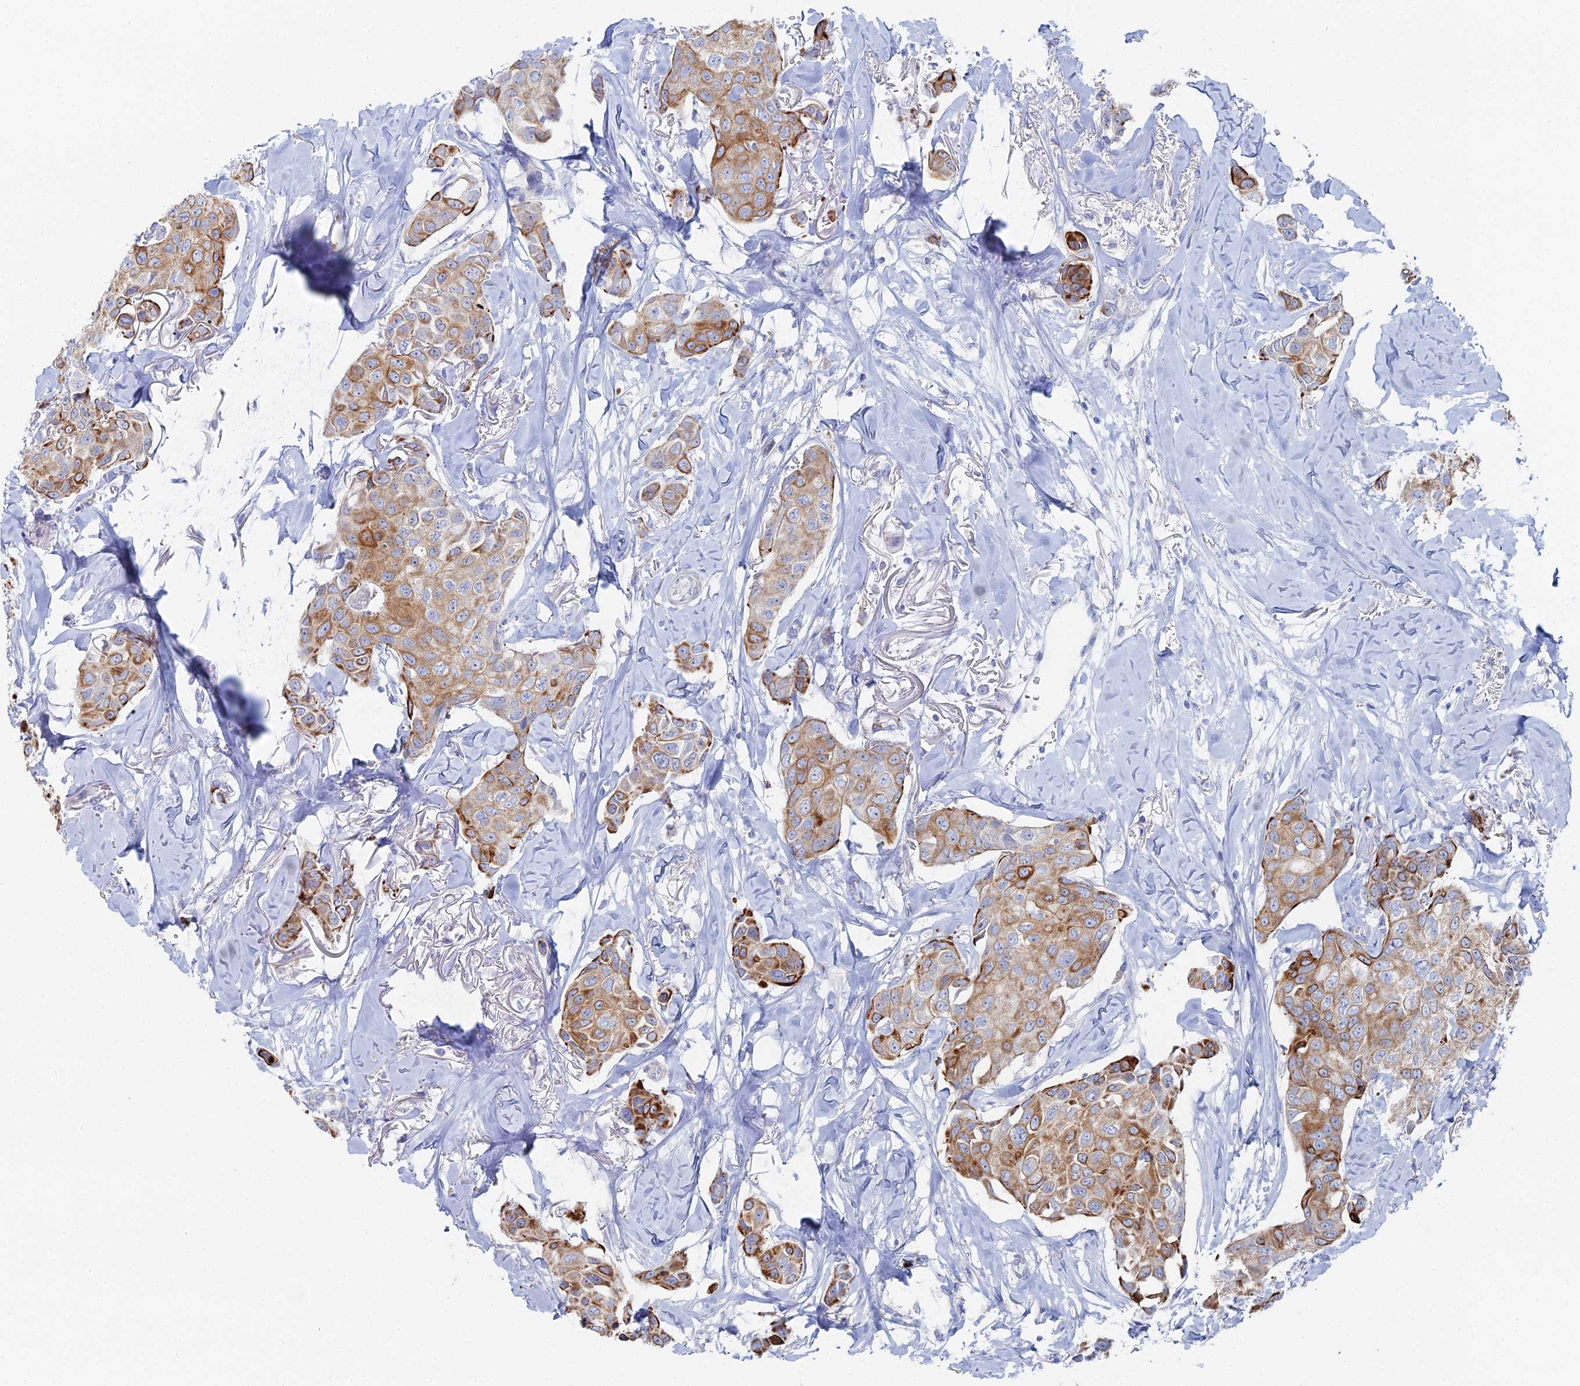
{"staining": {"intensity": "moderate", "quantity": ">75%", "location": "cytoplasmic/membranous"}, "tissue": "breast cancer", "cell_type": "Tumor cells", "image_type": "cancer", "snomed": [{"axis": "morphology", "description": "Duct carcinoma"}, {"axis": "topography", "description": "Breast"}], "caption": "A brown stain highlights moderate cytoplasmic/membranous positivity of a protein in human breast invasive ductal carcinoma tumor cells. The staining is performed using DAB (3,3'-diaminobenzidine) brown chromogen to label protein expression. The nuclei are counter-stained blue using hematoxylin.", "gene": "DHX34", "patient": {"sex": "female", "age": 80}}